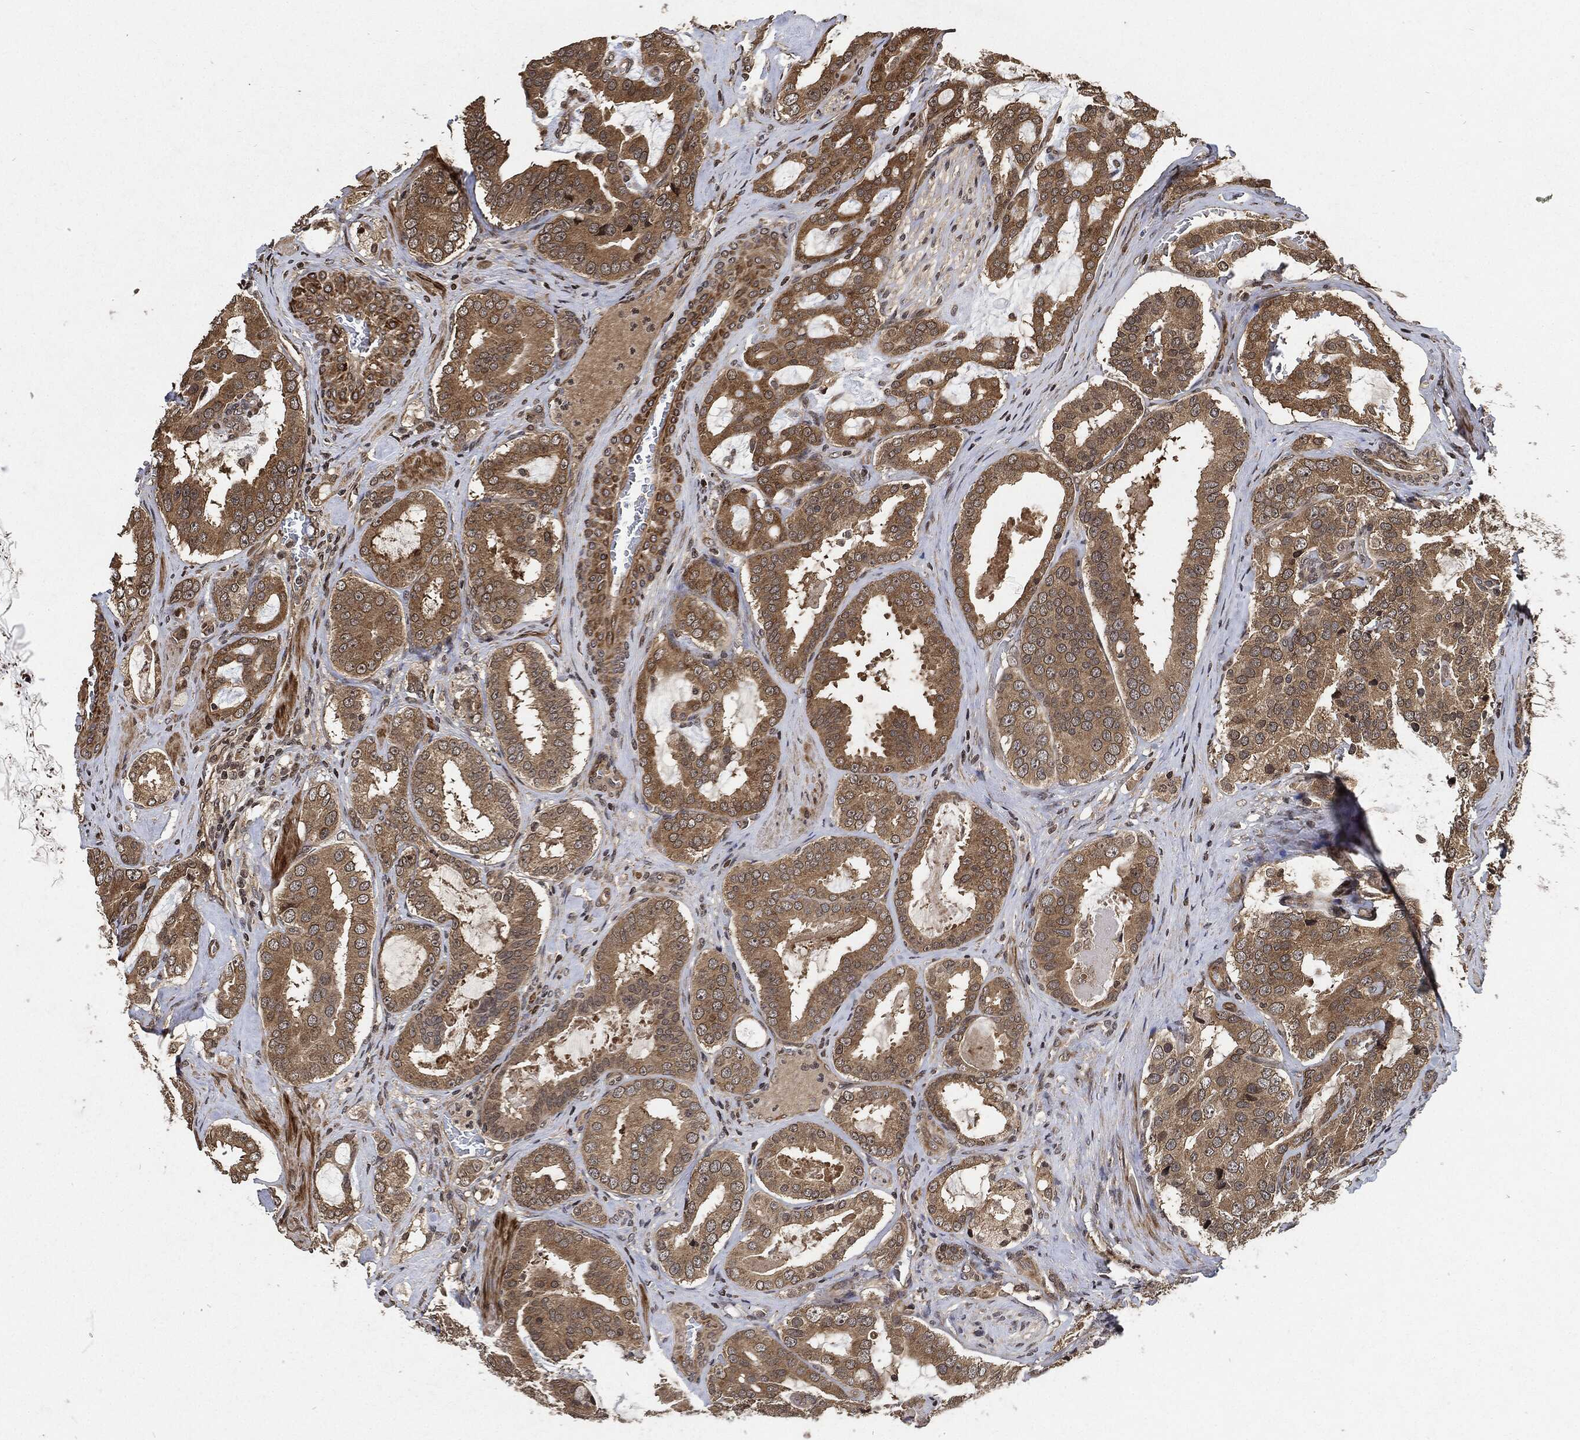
{"staining": {"intensity": "weak", "quantity": ">75%", "location": "cytoplasmic/membranous"}, "tissue": "prostate cancer", "cell_type": "Tumor cells", "image_type": "cancer", "snomed": [{"axis": "morphology", "description": "Adenocarcinoma, NOS"}, {"axis": "topography", "description": "Prostate"}], "caption": "Tumor cells demonstrate low levels of weak cytoplasmic/membranous expression in approximately >75% of cells in adenocarcinoma (prostate).", "gene": "PDK1", "patient": {"sex": "male", "age": 67}}